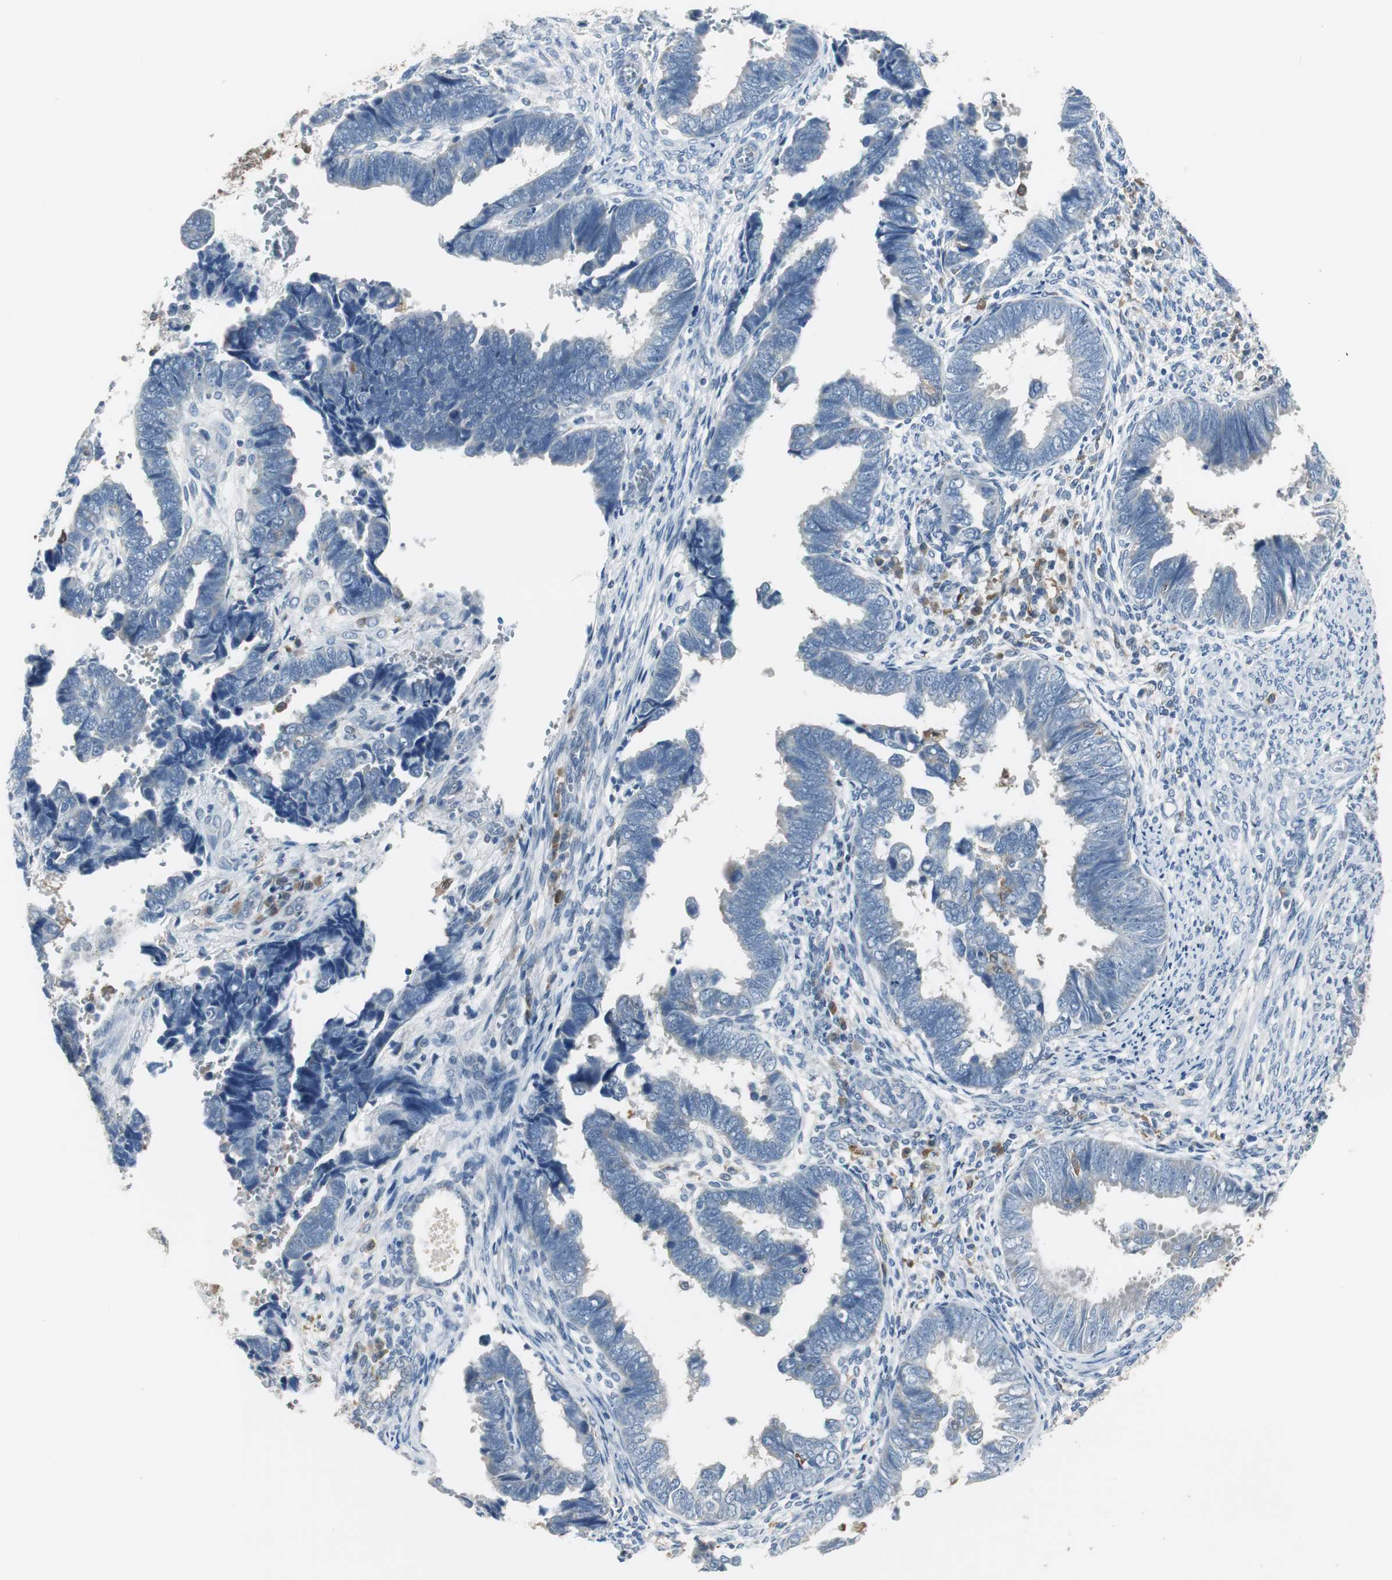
{"staining": {"intensity": "negative", "quantity": "none", "location": "none"}, "tissue": "endometrial cancer", "cell_type": "Tumor cells", "image_type": "cancer", "snomed": [{"axis": "morphology", "description": "Adenocarcinoma, NOS"}, {"axis": "topography", "description": "Endometrium"}], "caption": "Immunohistochemistry (IHC) photomicrograph of neoplastic tissue: human endometrial cancer stained with DAB (3,3'-diaminobenzidine) exhibits no significant protein expression in tumor cells.", "gene": "MSTO1", "patient": {"sex": "female", "age": 75}}